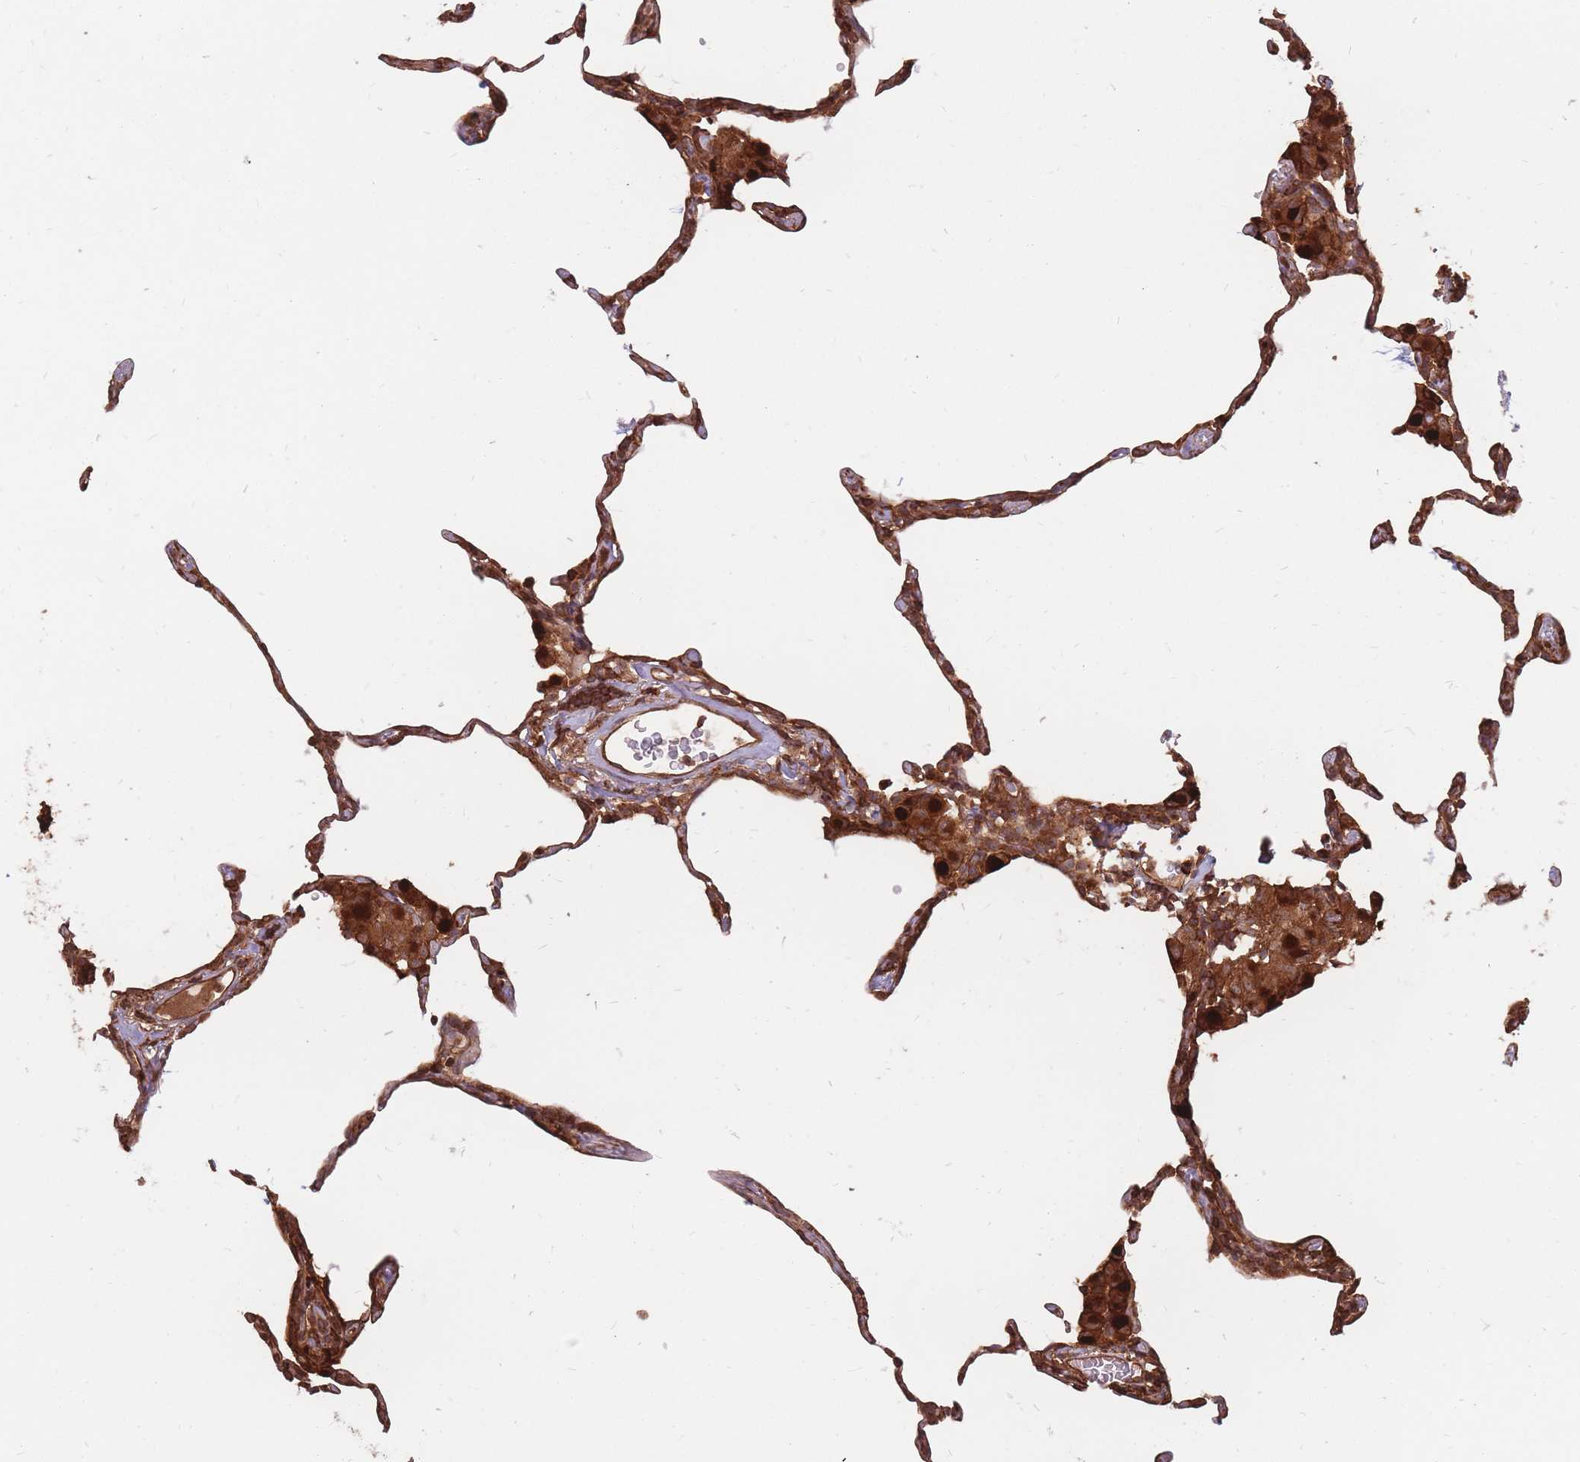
{"staining": {"intensity": "moderate", "quantity": "25%-75%", "location": "cytoplasmic/membranous"}, "tissue": "lung", "cell_type": "Alveolar cells", "image_type": "normal", "snomed": [{"axis": "morphology", "description": "Normal tissue, NOS"}, {"axis": "topography", "description": "Lung"}], "caption": "A high-resolution image shows immunohistochemistry (IHC) staining of unremarkable lung, which demonstrates moderate cytoplasmic/membranous staining in about 25%-75% of alveolar cells.", "gene": "RASSF2", "patient": {"sex": "female", "age": 57}}